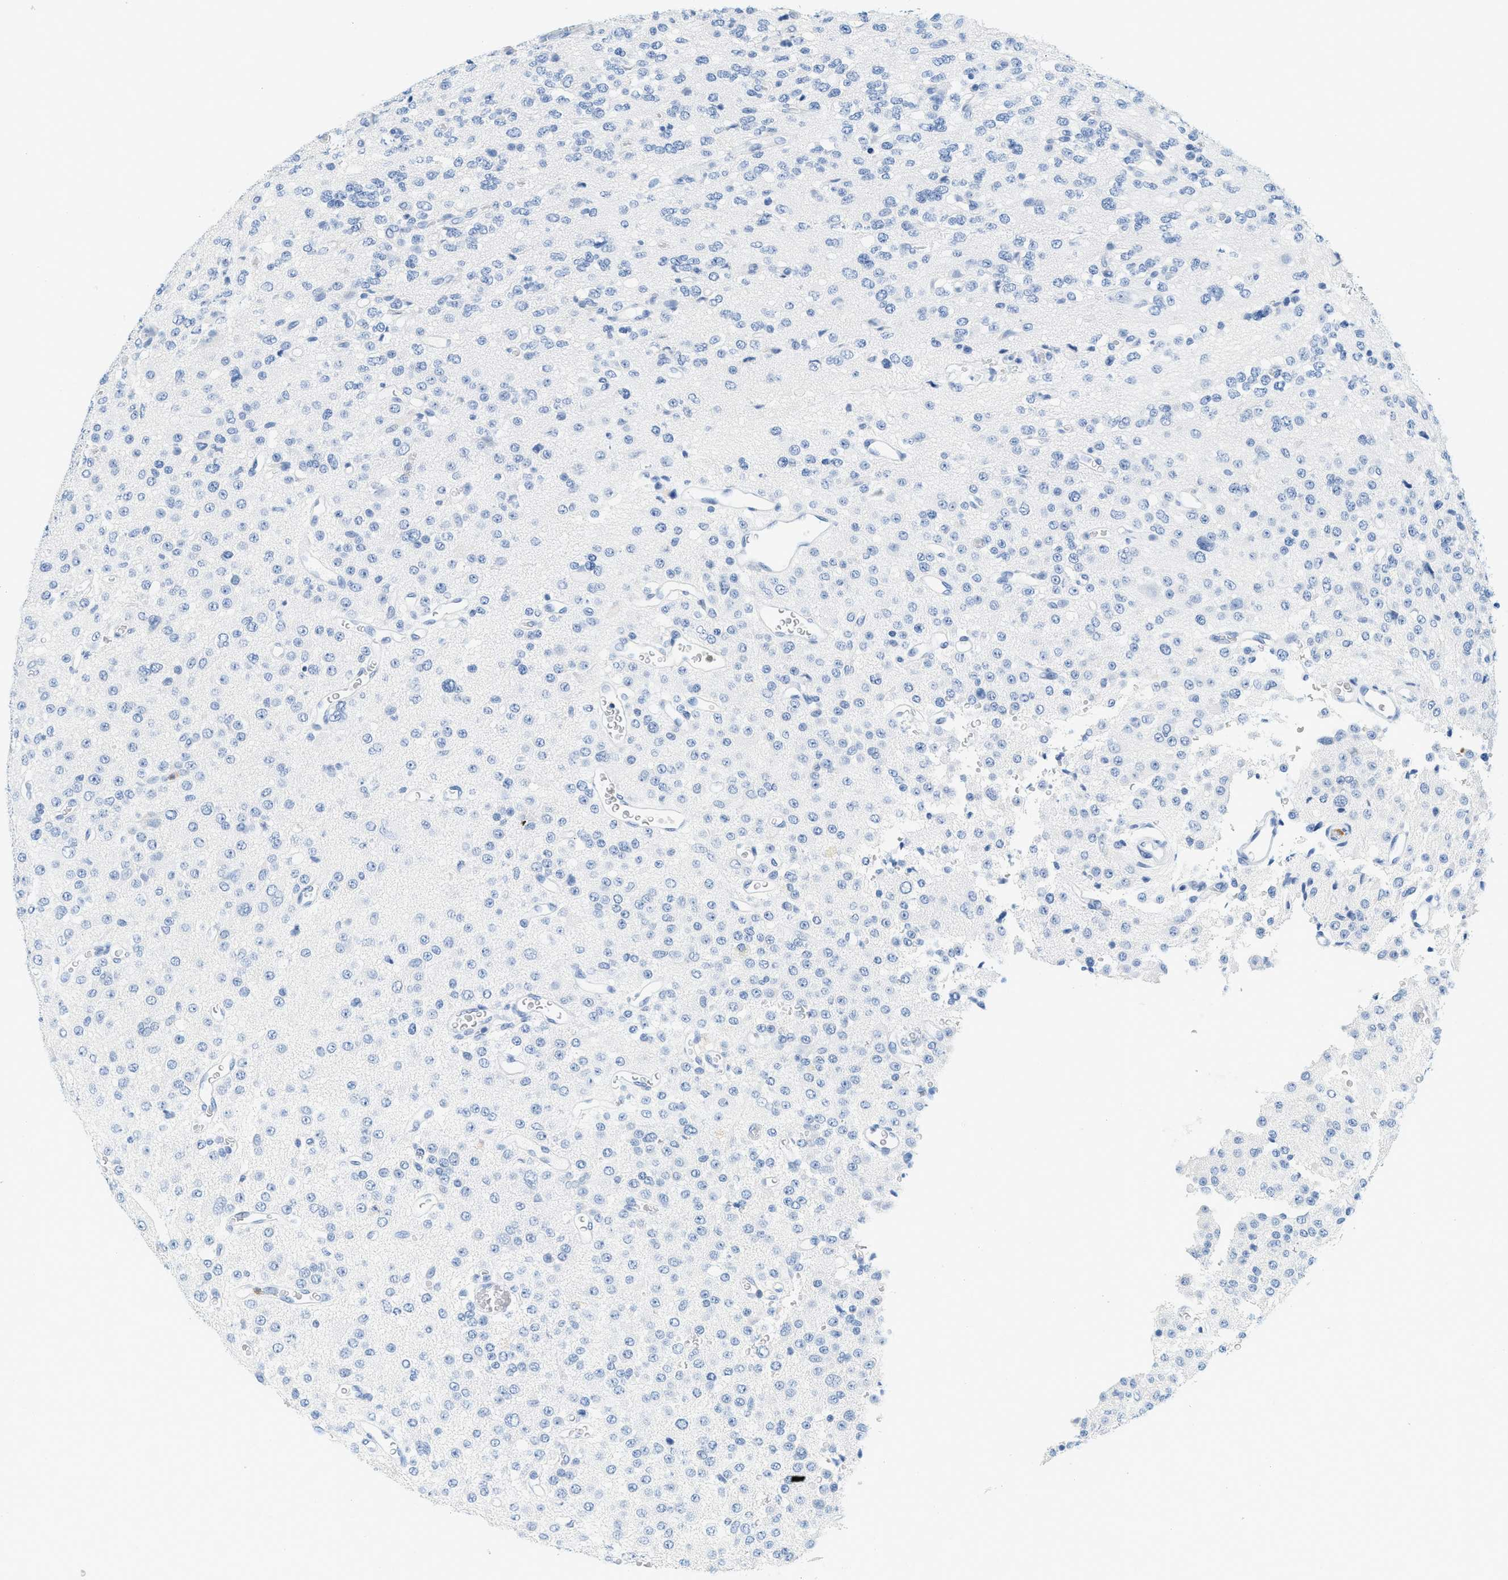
{"staining": {"intensity": "negative", "quantity": "none", "location": "none"}, "tissue": "glioma", "cell_type": "Tumor cells", "image_type": "cancer", "snomed": [{"axis": "morphology", "description": "Glioma, malignant, Low grade"}, {"axis": "topography", "description": "Brain"}], "caption": "A high-resolution photomicrograph shows IHC staining of glioma, which shows no significant expression in tumor cells.", "gene": "LCN2", "patient": {"sex": "male", "age": 38}}